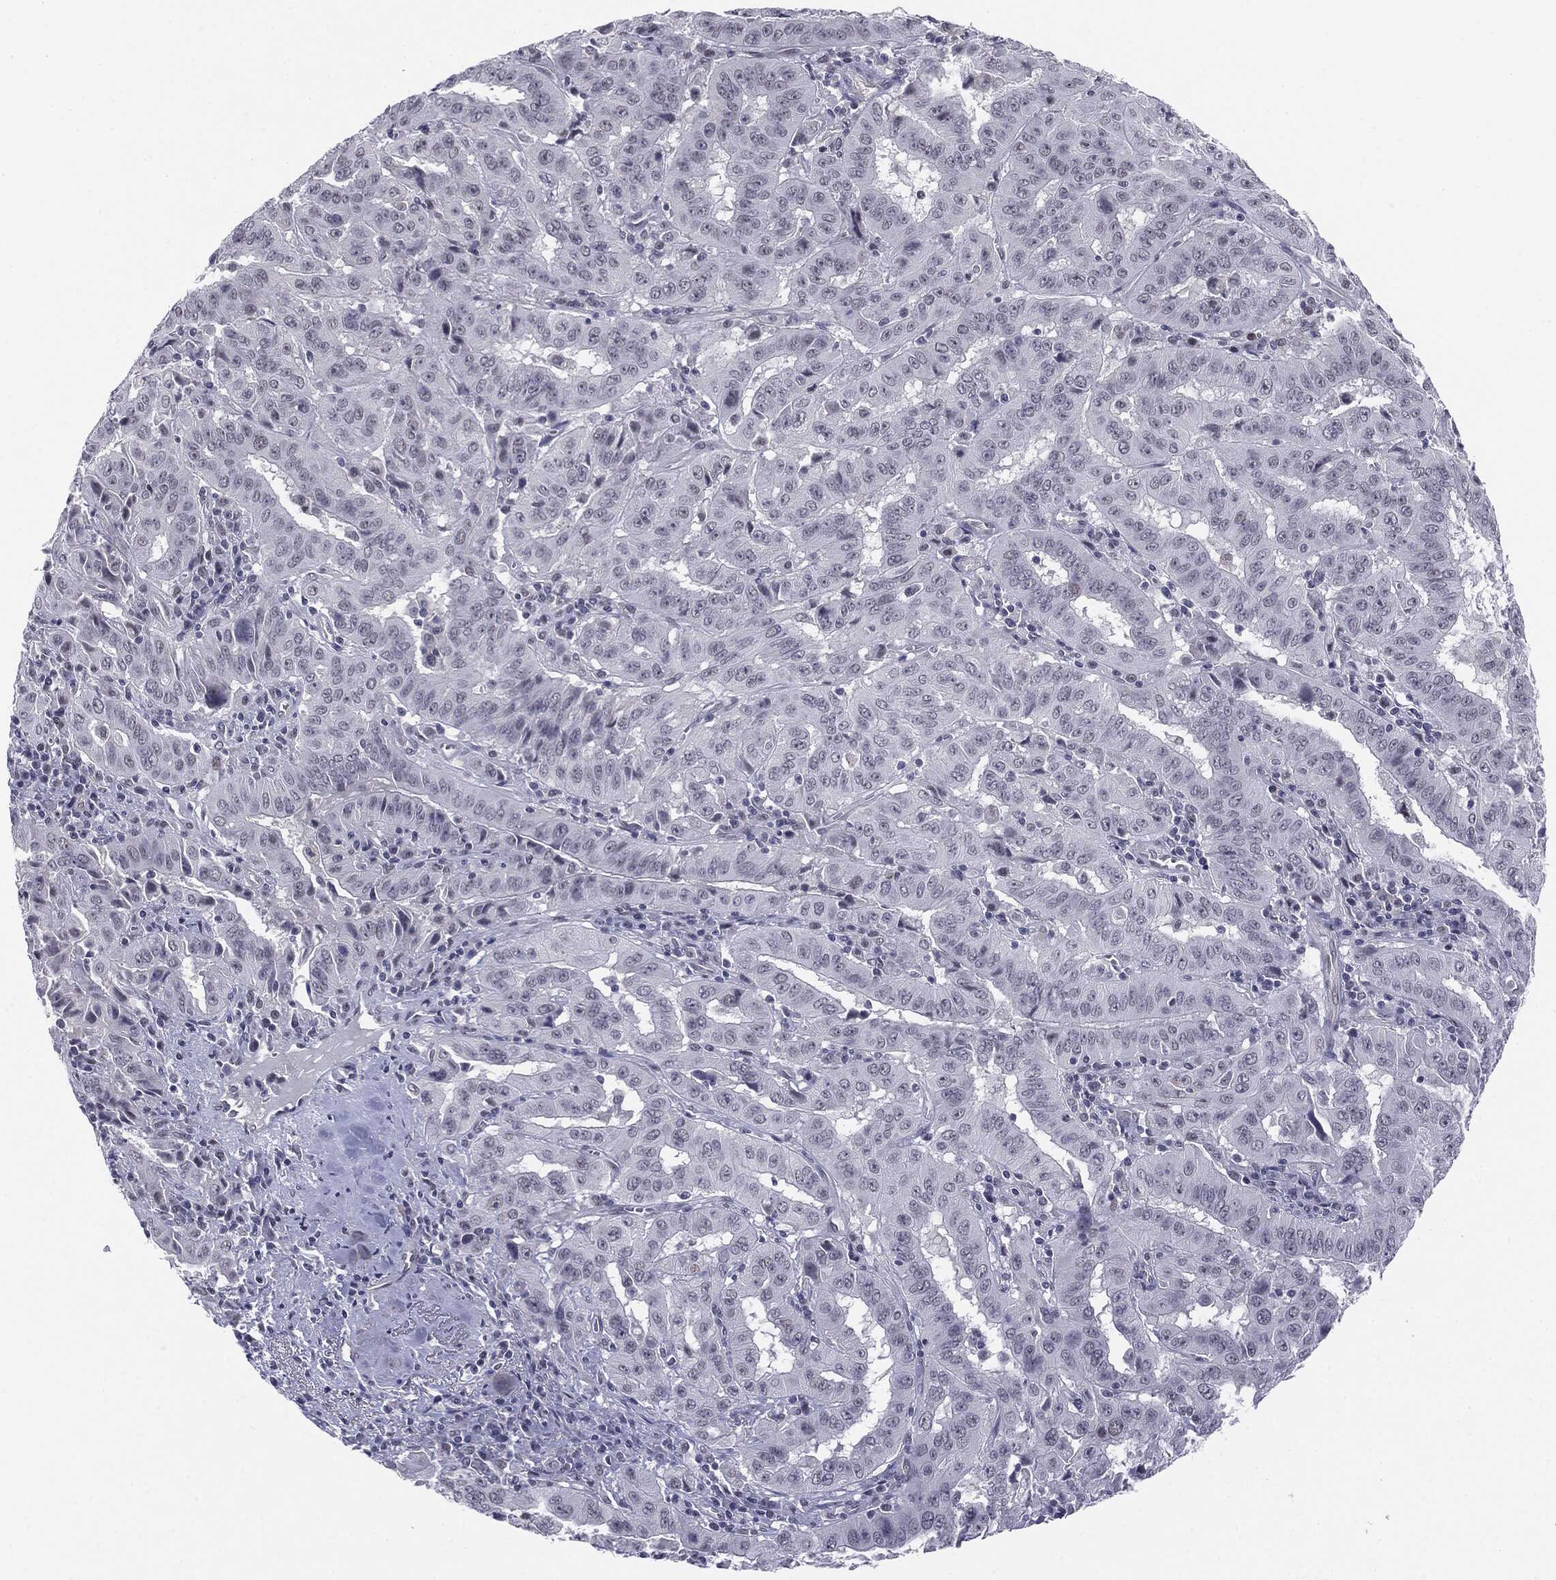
{"staining": {"intensity": "negative", "quantity": "none", "location": "none"}, "tissue": "pancreatic cancer", "cell_type": "Tumor cells", "image_type": "cancer", "snomed": [{"axis": "morphology", "description": "Adenocarcinoma, NOS"}, {"axis": "topography", "description": "Pancreas"}], "caption": "IHC histopathology image of neoplastic tissue: pancreatic cancer (adenocarcinoma) stained with DAB shows no significant protein expression in tumor cells.", "gene": "SLC5A5", "patient": {"sex": "male", "age": 63}}